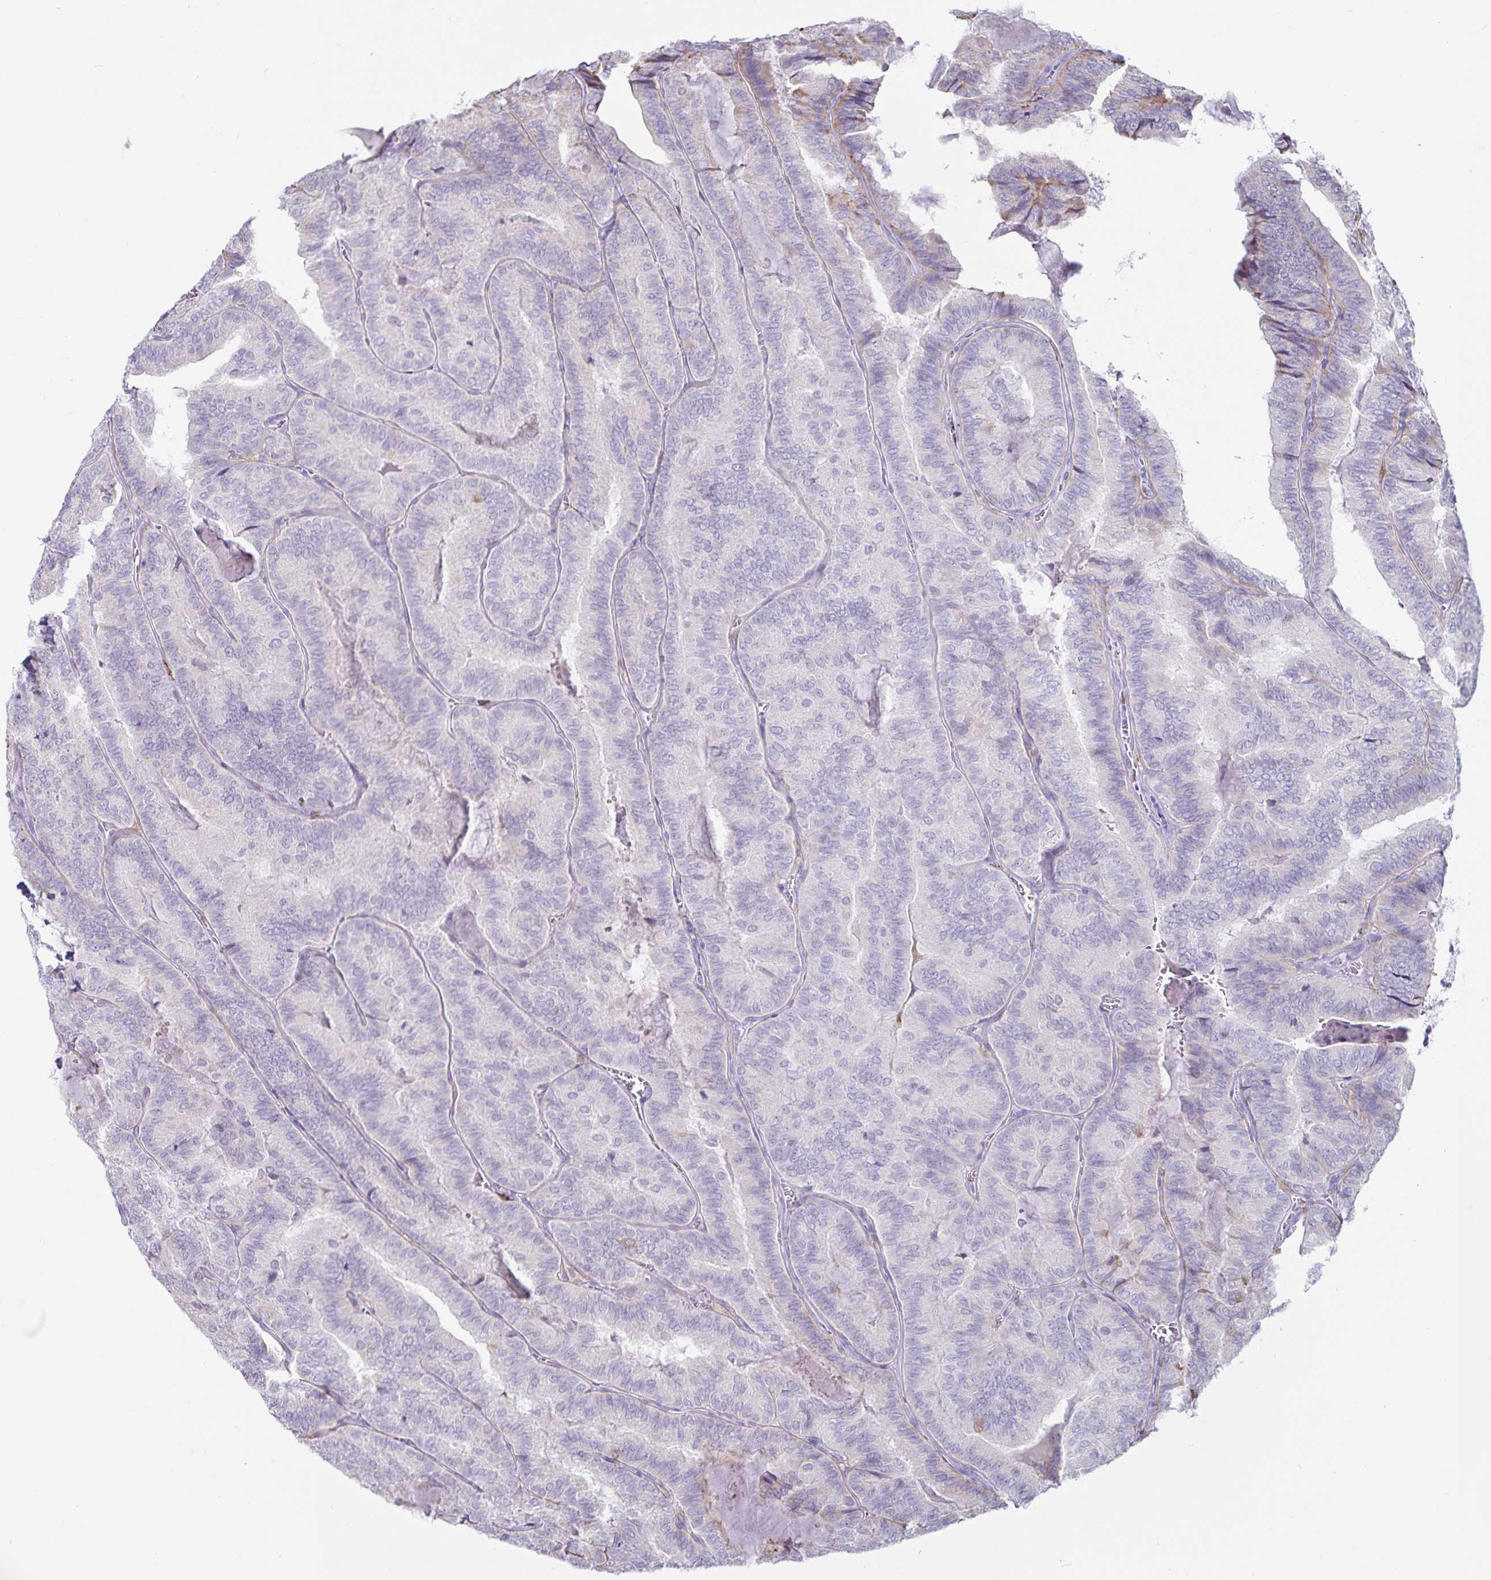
{"staining": {"intensity": "negative", "quantity": "none", "location": "none"}, "tissue": "thyroid cancer", "cell_type": "Tumor cells", "image_type": "cancer", "snomed": [{"axis": "morphology", "description": "Papillary adenocarcinoma, NOS"}, {"axis": "topography", "description": "Thyroid gland"}], "caption": "A high-resolution image shows immunohistochemistry staining of thyroid papillary adenocarcinoma, which exhibits no significant expression in tumor cells.", "gene": "GNLY", "patient": {"sex": "female", "age": 75}}